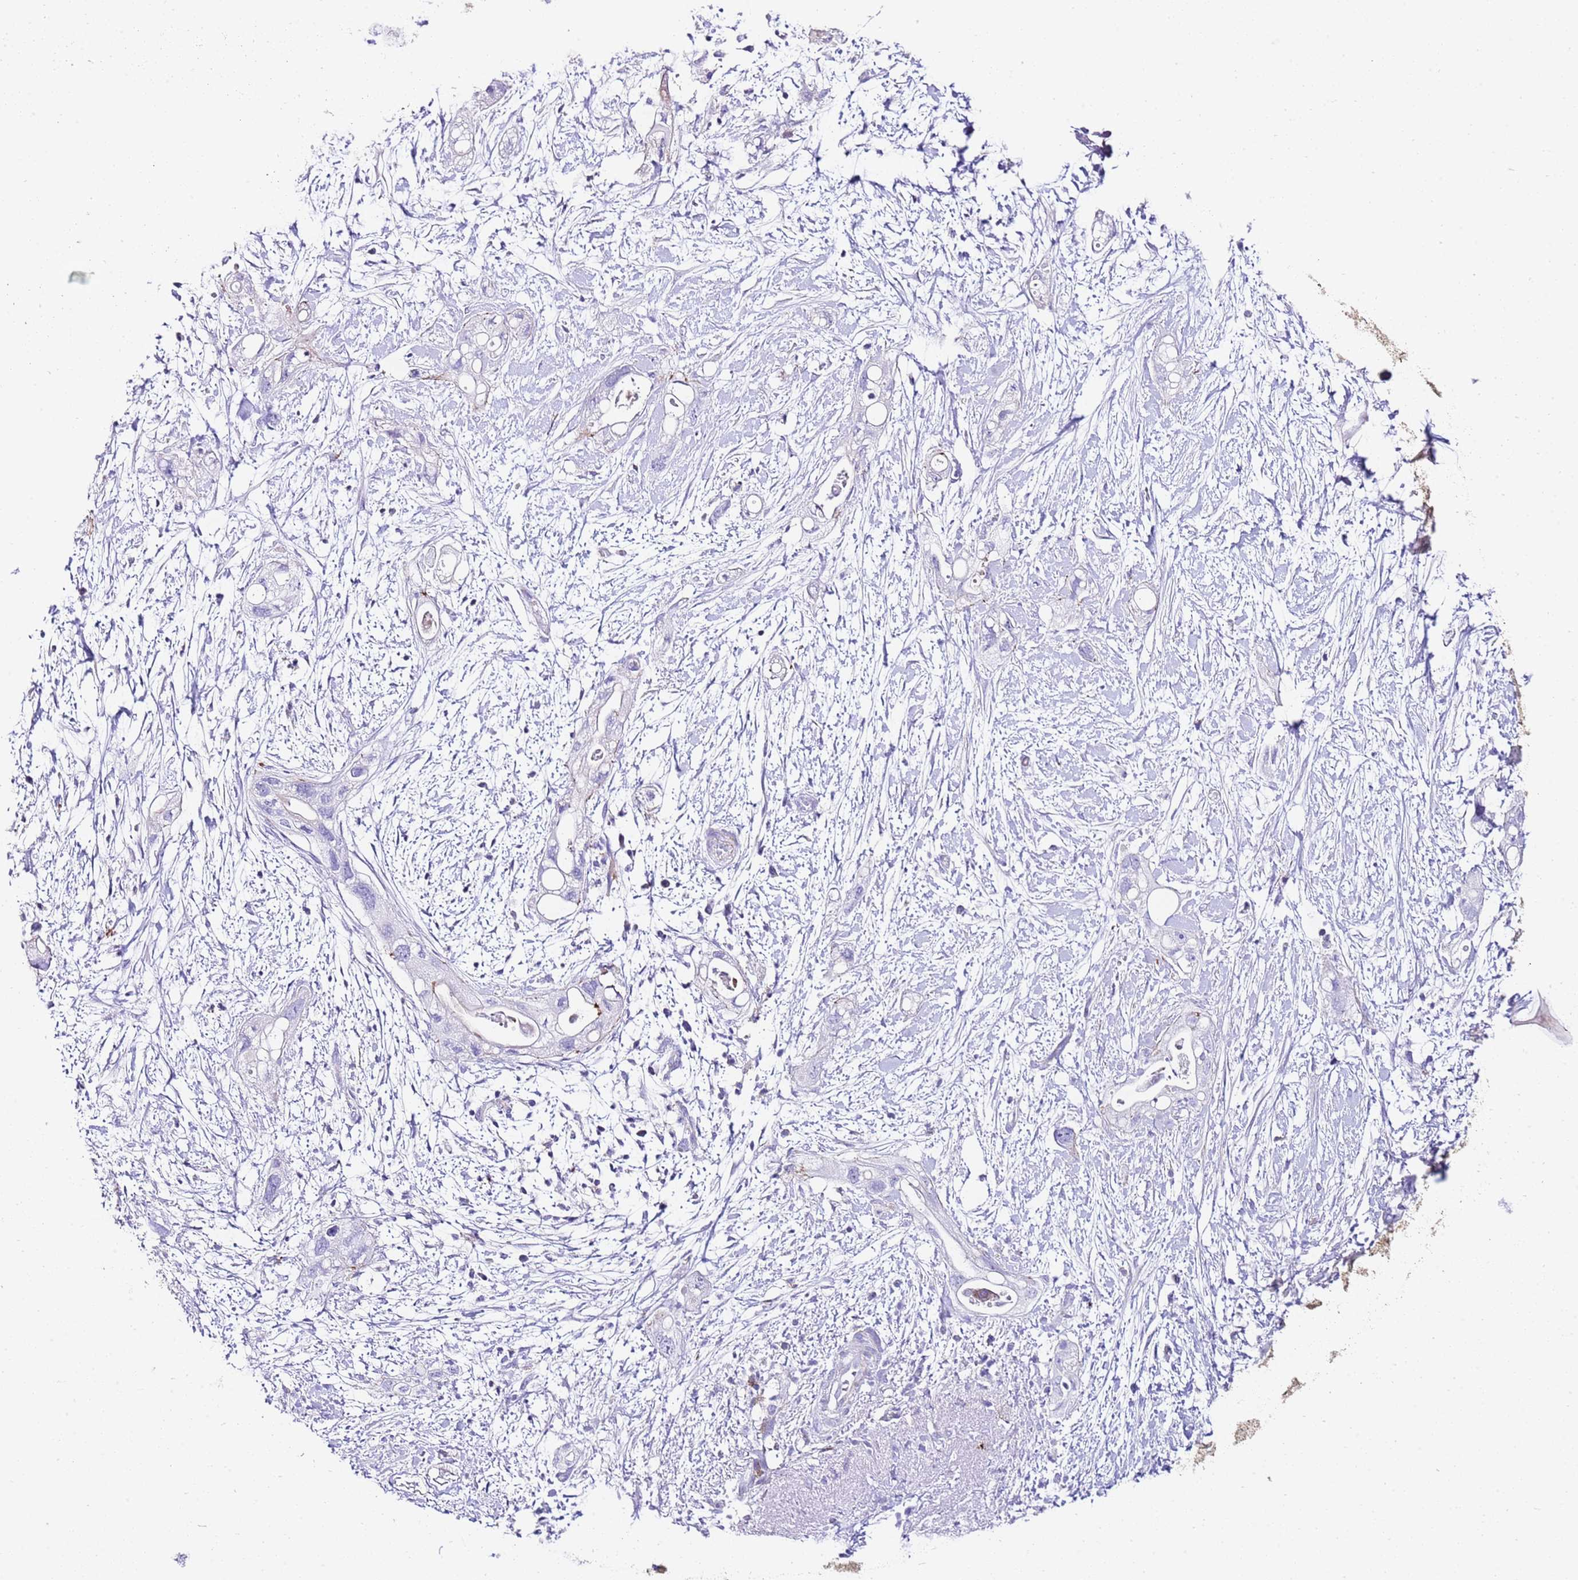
{"staining": {"intensity": "negative", "quantity": "none", "location": "none"}, "tissue": "pancreatic cancer", "cell_type": "Tumor cells", "image_type": "cancer", "snomed": [{"axis": "morphology", "description": "Adenocarcinoma, NOS"}, {"axis": "topography", "description": "Pancreas"}], "caption": "The IHC photomicrograph has no significant expression in tumor cells of adenocarcinoma (pancreatic) tissue.", "gene": "ALDH3A1", "patient": {"sex": "female", "age": 72}}